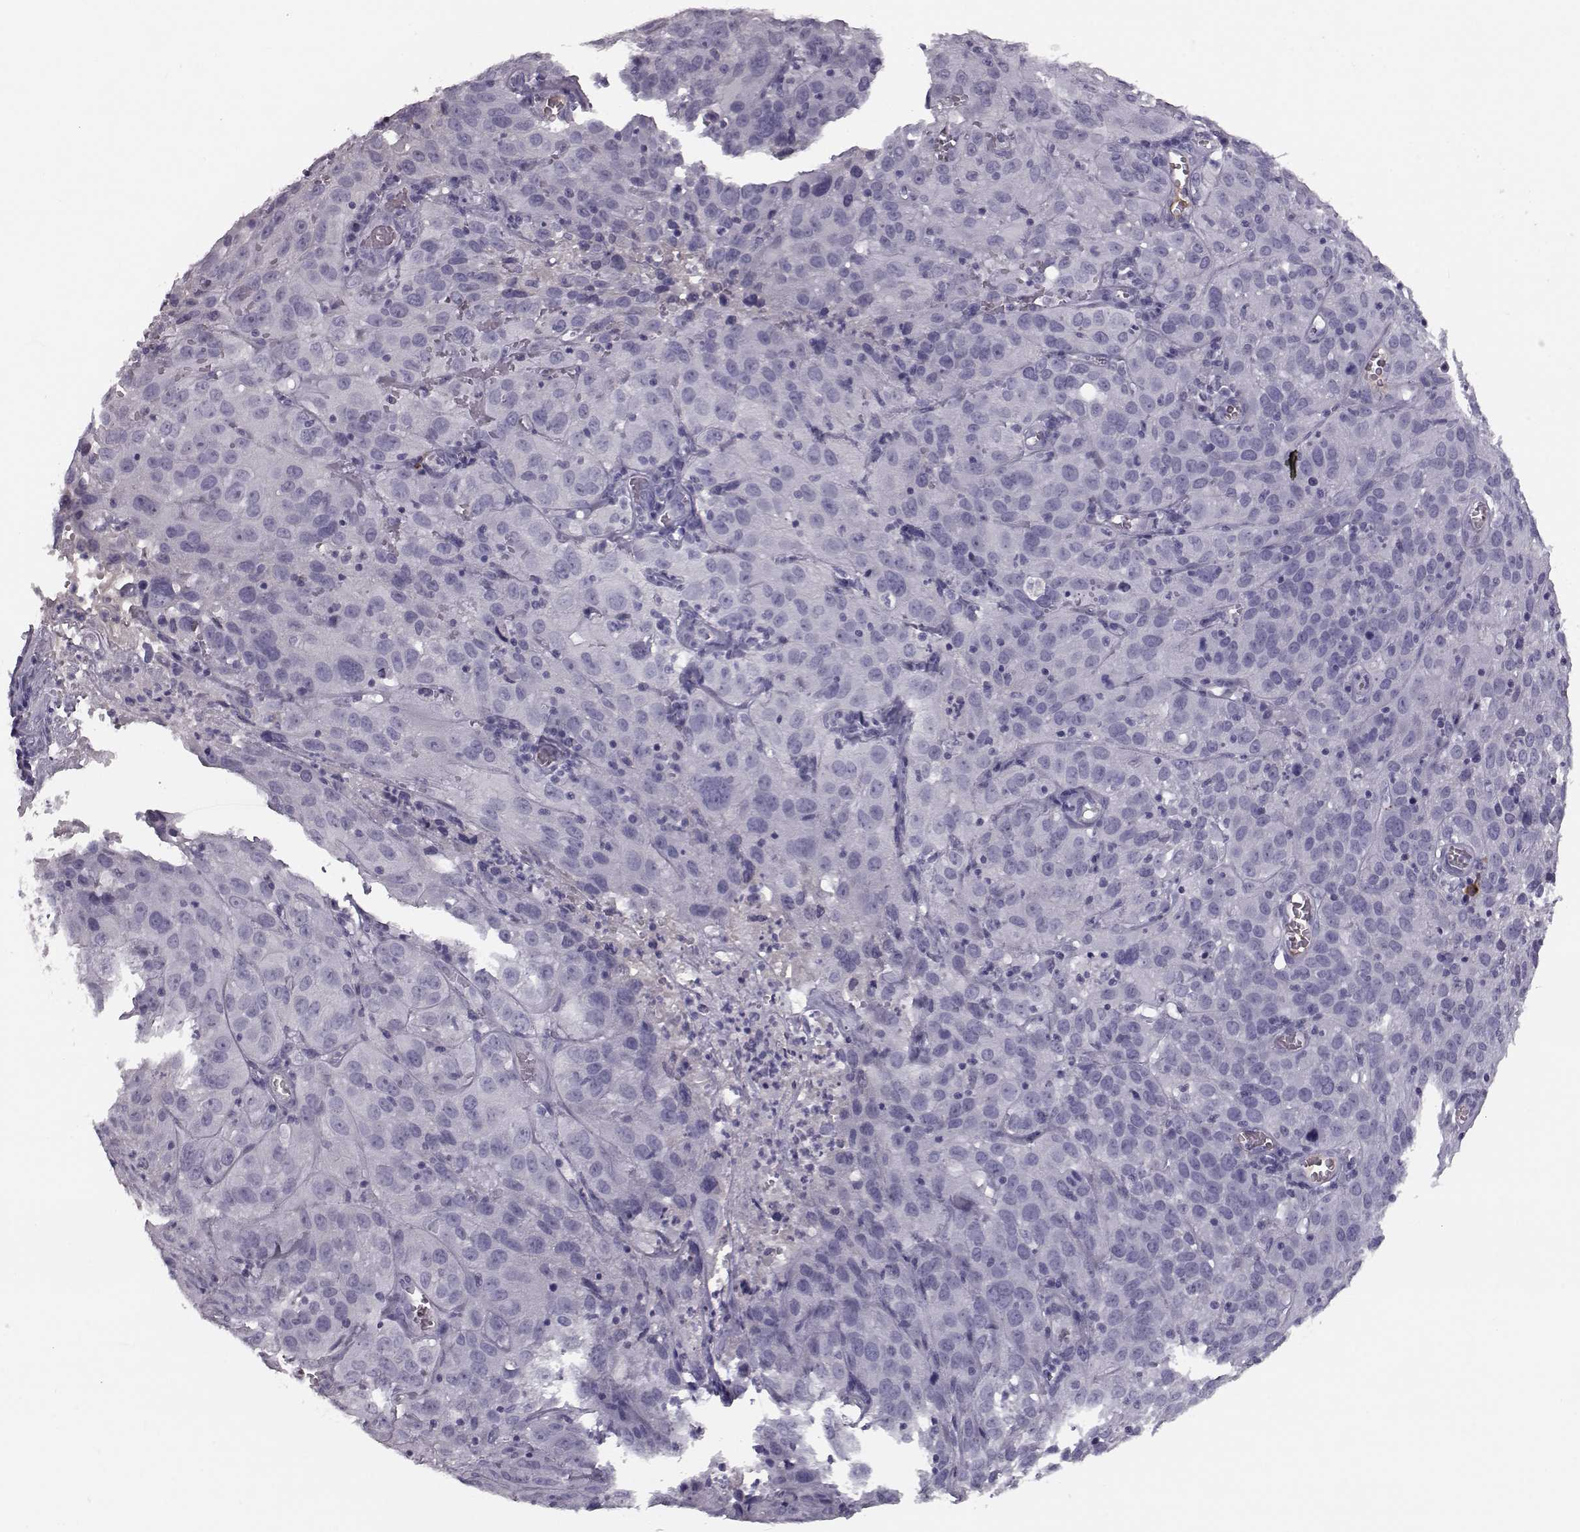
{"staining": {"intensity": "negative", "quantity": "none", "location": "none"}, "tissue": "cervical cancer", "cell_type": "Tumor cells", "image_type": "cancer", "snomed": [{"axis": "morphology", "description": "Squamous cell carcinoma, NOS"}, {"axis": "topography", "description": "Cervix"}], "caption": "Tumor cells show no significant staining in squamous cell carcinoma (cervical).", "gene": "CCL19", "patient": {"sex": "female", "age": 32}}